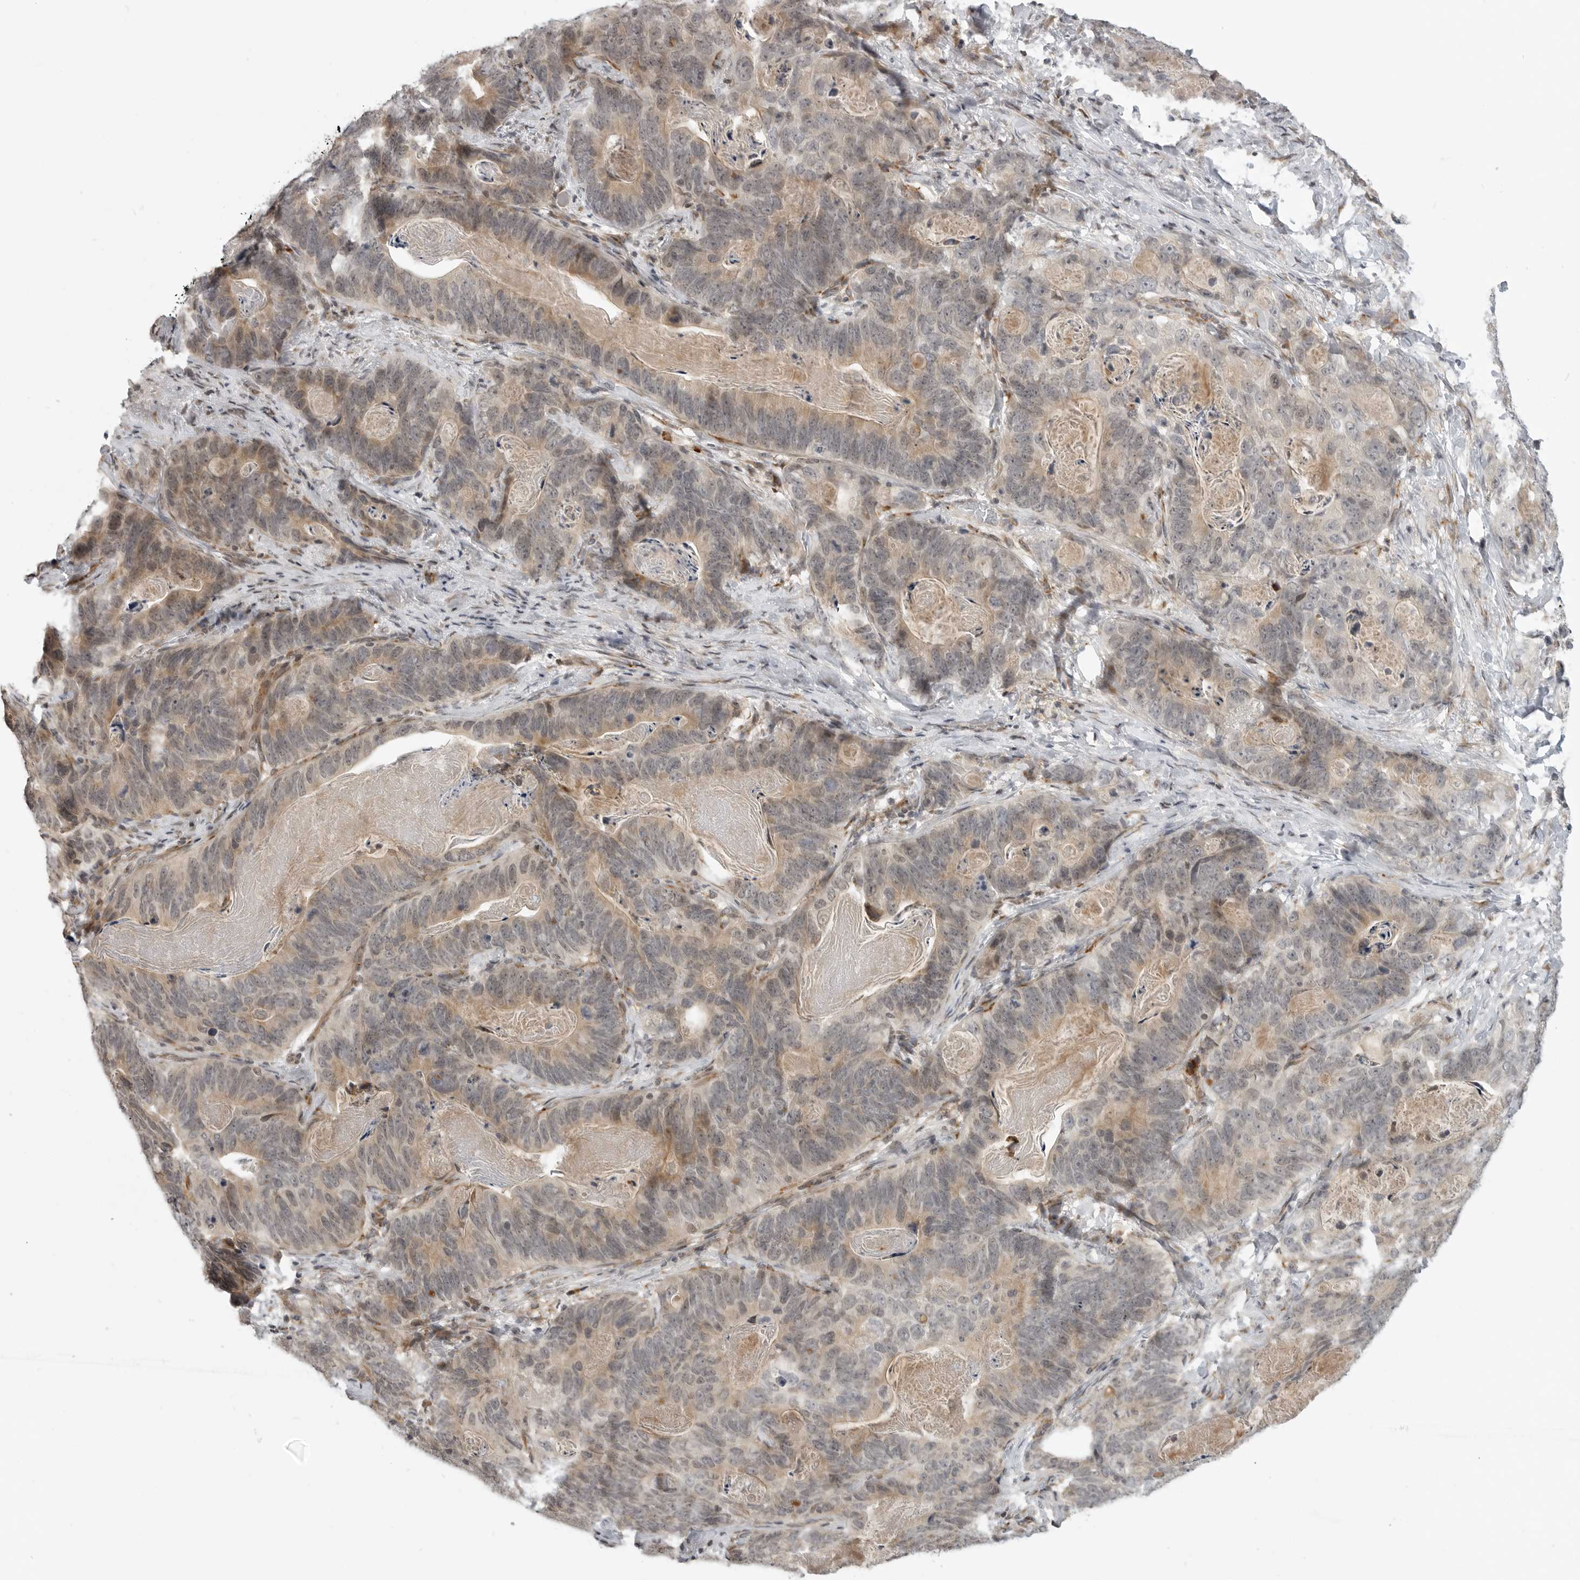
{"staining": {"intensity": "weak", "quantity": "25%-75%", "location": "cytoplasmic/membranous"}, "tissue": "stomach cancer", "cell_type": "Tumor cells", "image_type": "cancer", "snomed": [{"axis": "morphology", "description": "Normal tissue, NOS"}, {"axis": "morphology", "description": "Adenocarcinoma, NOS"}, {"axis": "topography", "description": "Stomach"}], "caption": "A brown stain highlights weak cytoplasmic/membranous positivity of a protein in human stomach adenocarcinoma tumor cells.", "gene": "CEP295NL", "patient": {"sex": "female", "age": 89}}